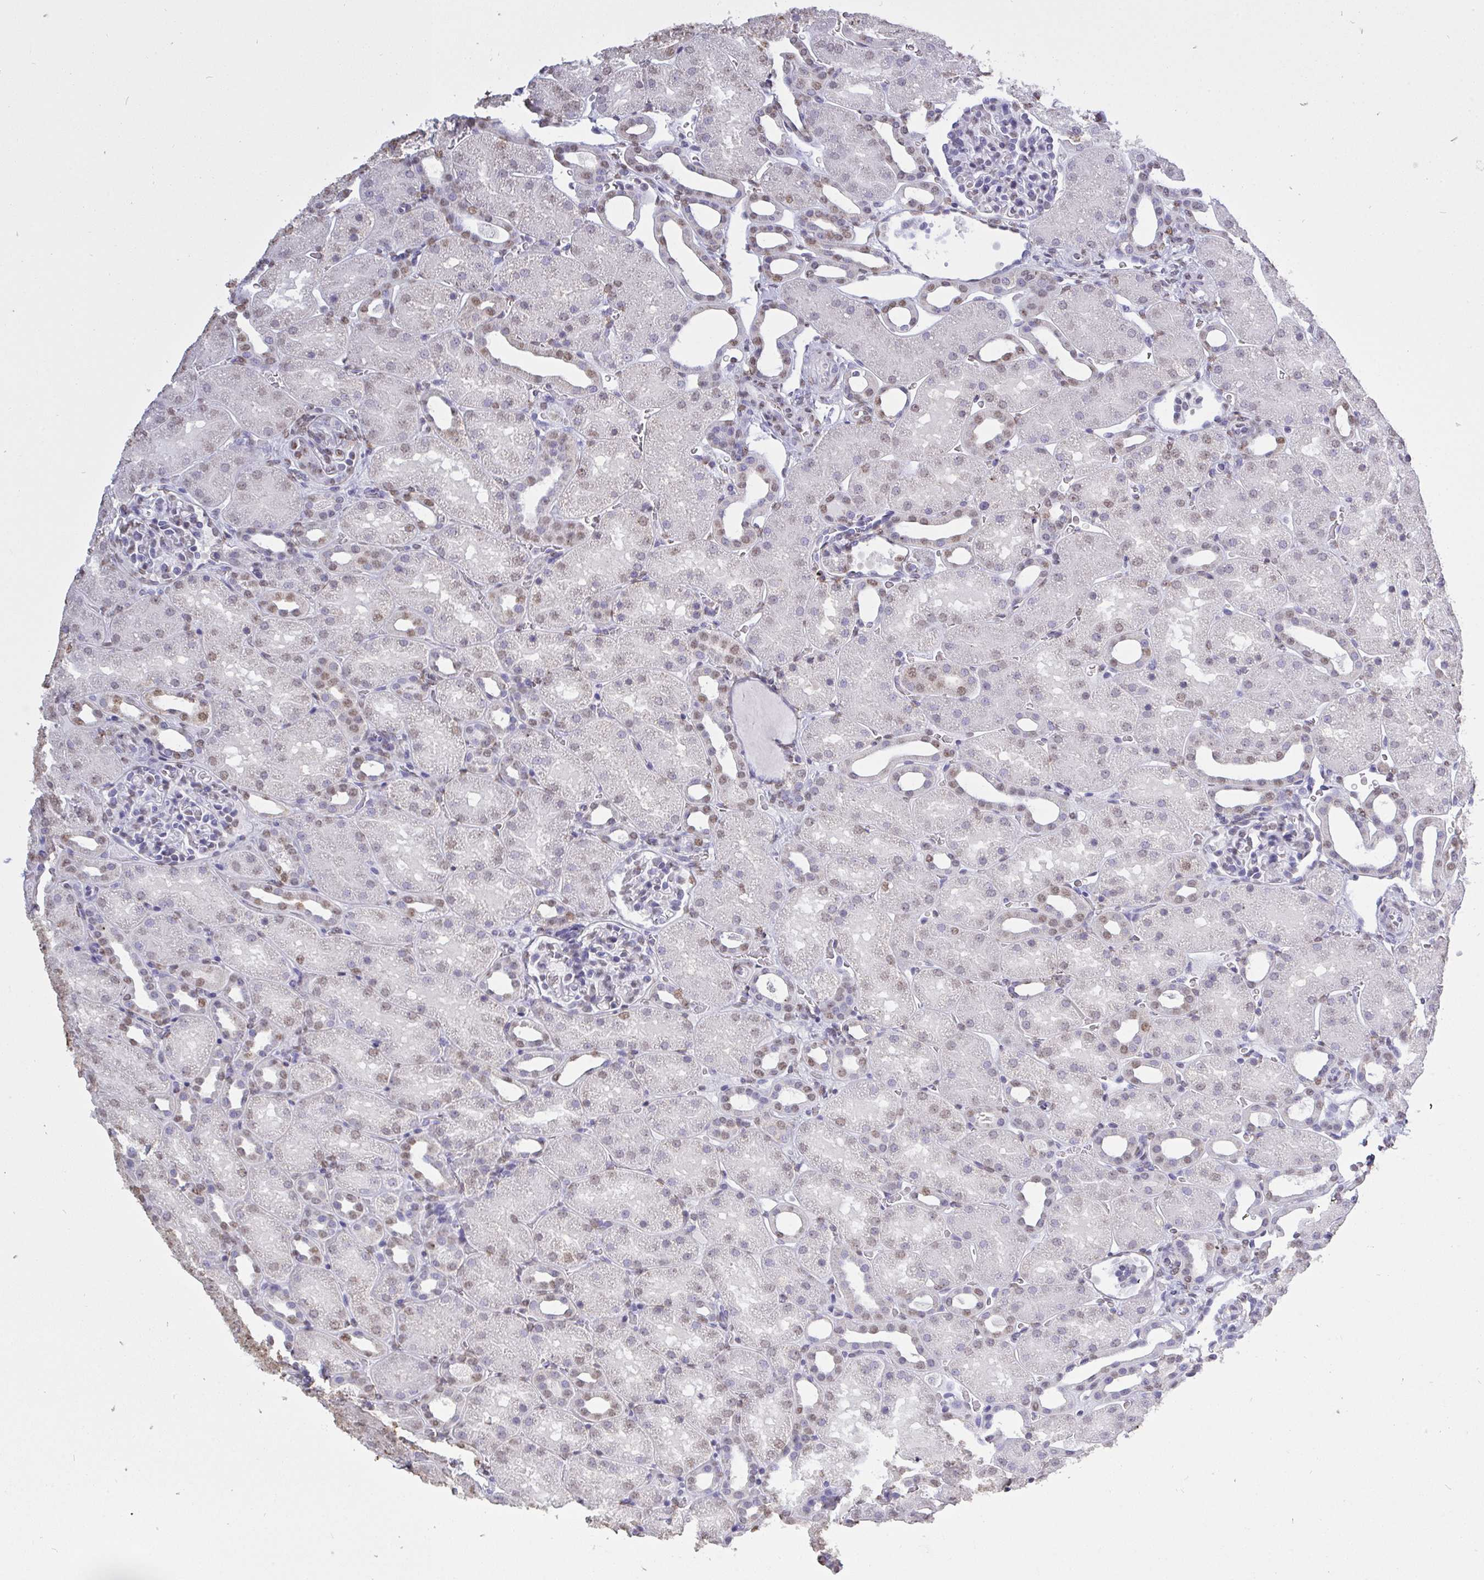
{"staining": {"intensity": "weak", "quantity": "<25%", "location": "nuclear"}, "tissue": "kidney", "cell_type": "Cells in glomeruli", "image_type": "normal", "snomed": [{"axis": "morphology", "description": "Normal tissue, NOS"}, {"axis": "topography", "description": "Kidney"}], "caption": "The immunohistochemistry (IHC) micrograph has no significant positivity in cells in glomeruli of kidney. Brightfield microscopy of immunohistochemistry (IHC) stained with DAB (3,3'-diaminobenzidine) (brown) and hematoxylin (blue), captured at high magnification.", "gene": "SEMA6B", "patient": {"sex": "male", "age": 2}}